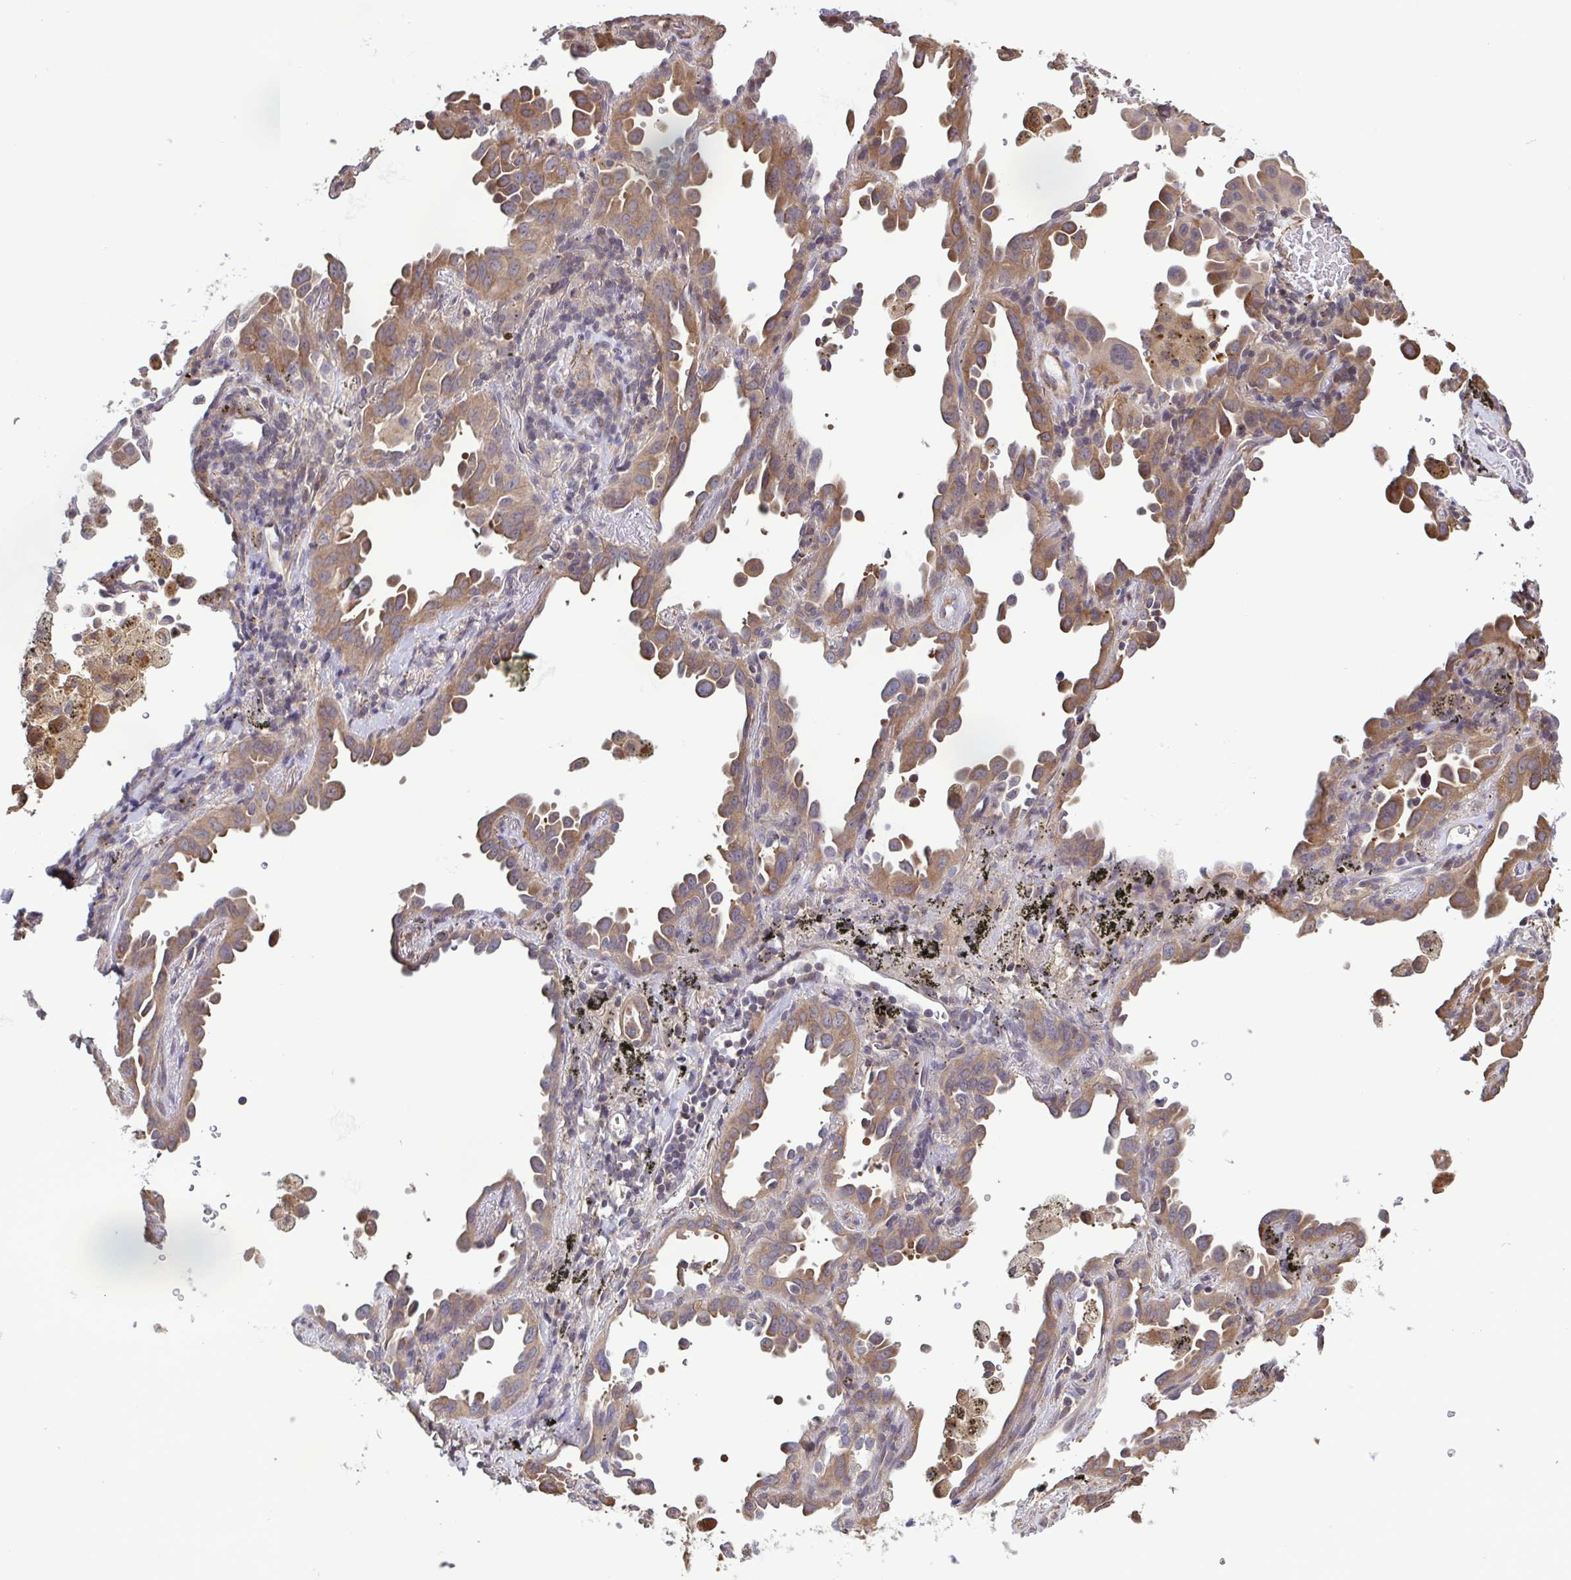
{"staining": {"intensity": "moderate", "quantity": ">75%", "location": "cytoplasmic/membranous"}, "tissue": "lung cancer", "cell_type": "Tumor cells", "image_type": "cancer", "snomed": [{"axis": "morphology", "description": "Adenocarcinoma, NOS"}, {"axis": "topography", "description": "Lung"}], "caption": "This histopathology image reveals immunohistochemistry staining of human lung cancer (adenocarcinoma), with medium moderate cytoplasmic/membranous expression in approximately >75% of tumor cells.", "gene": "ZNF200", "patient": {"sex": "male", "age": 68}}